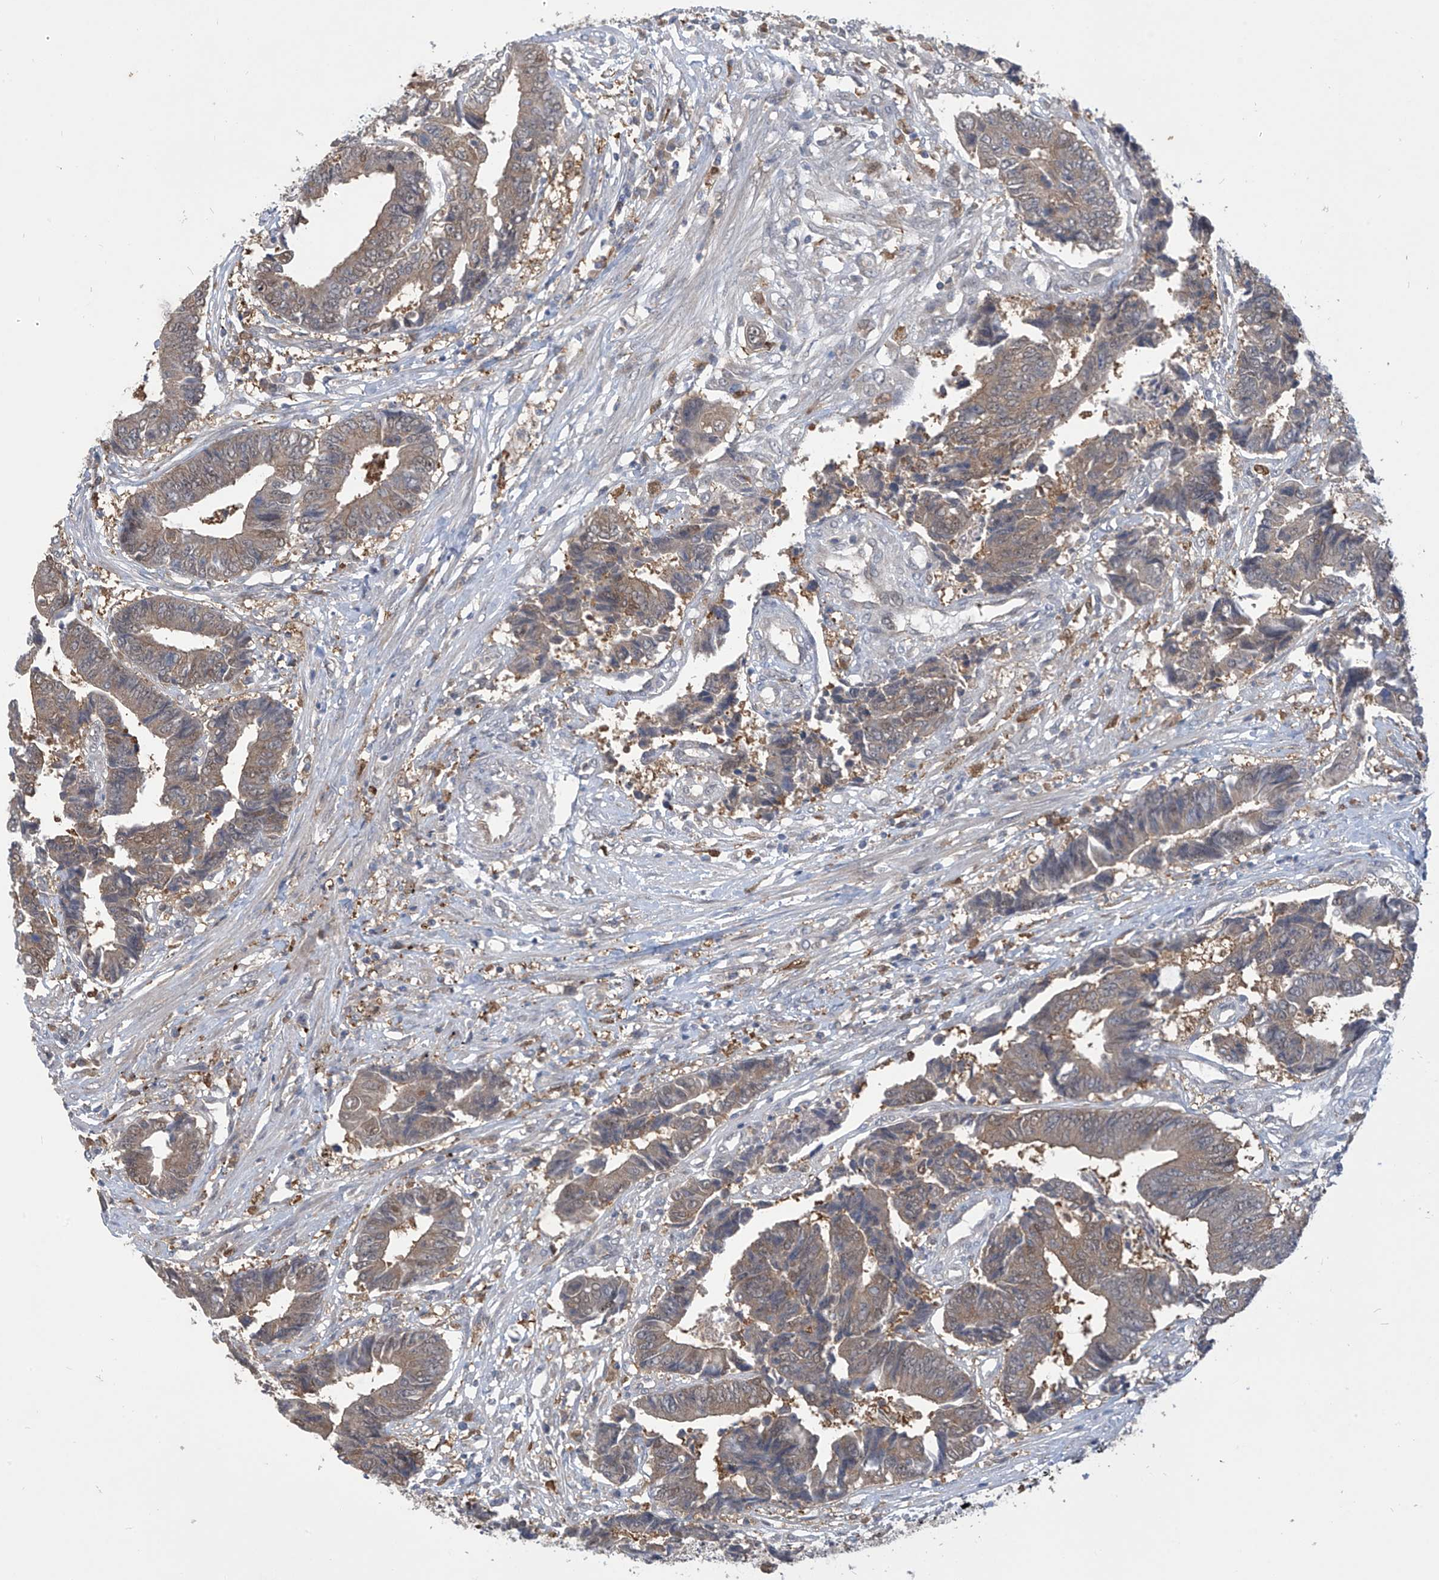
{"staining": {"intensity": "weak", "quantity": ">75%", "location": "cytoplasmic/membranous"}, "tissue": "colorectal cancer", "cell_type": "Tumor cells", "image_type": "cancer", "snomed": [{"axis": "morphology", "description": "Adenocarcinoma, NOS"}, {"axis": "topography", "description": "Rectum"}], "caption": "Immunohistochemical staining of colorectal adenocarcinoma demonstrates low levels of weak cytoplasmic/membranous protein positivity in about >75% of tumor cells.", "gene": "IDH1", "patient": {"sex": "male", "age": 84}}